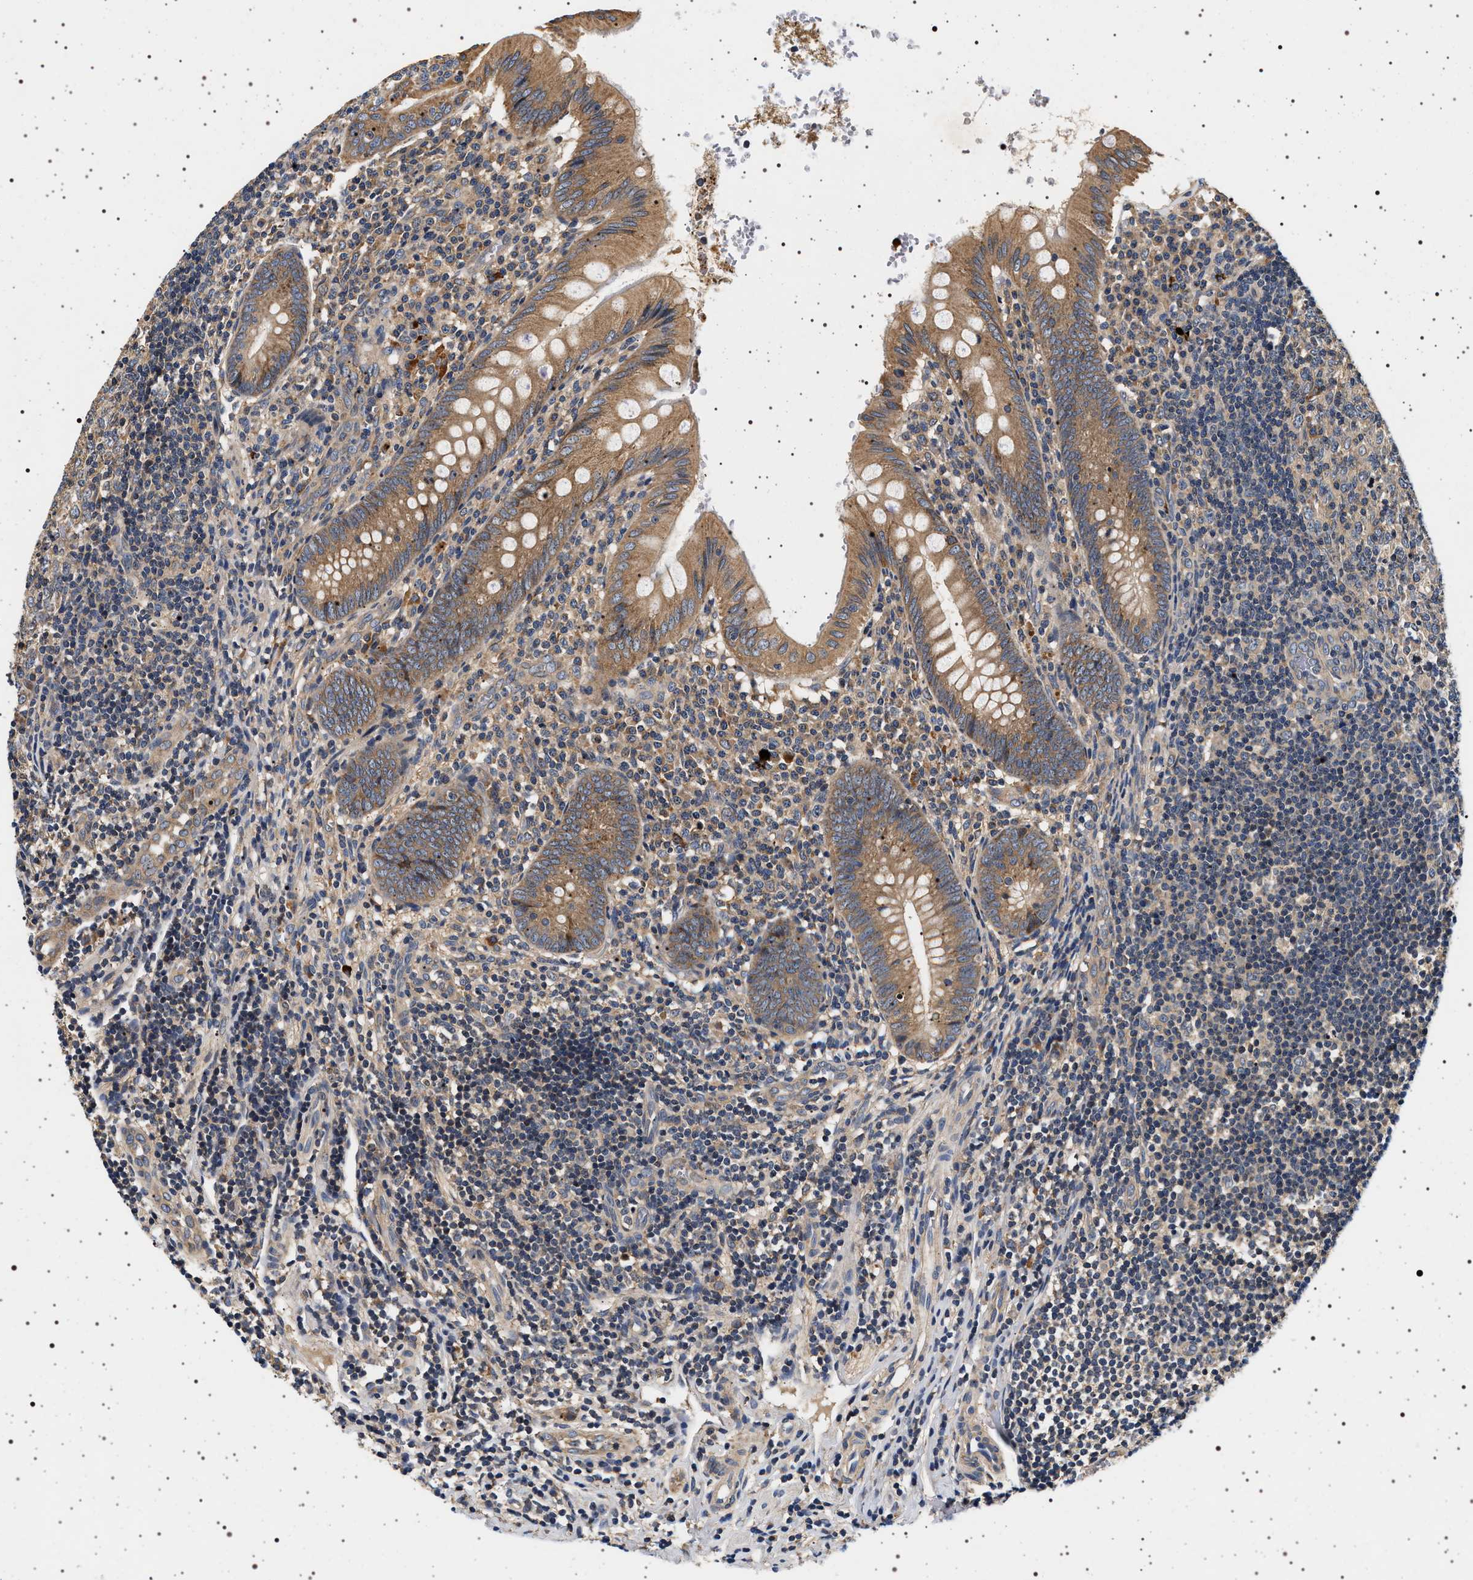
{"staining": {"intensity": "moderate", "quantity": ">75%", "location": "cytoplasmic/membranous"}, "tissue": "appendix", "cell_type": "Glandular cells", "image_type": "normal", "snomed": [{"axis": "morphology", "description": "Normal tissue, NOS"}, {"axis": "topography", "description": "Appendix"}], "caption": "Immunohistochemistry (IHC) histopathology image of unremarkable appendix stained for a protein (brown), which displays medium levels of moderate cytoplasmic/membranous staining in approximately >75% of glandular cells.", "gene": "DCBLD2", "patient": {"sex": "male", "age": 8}}